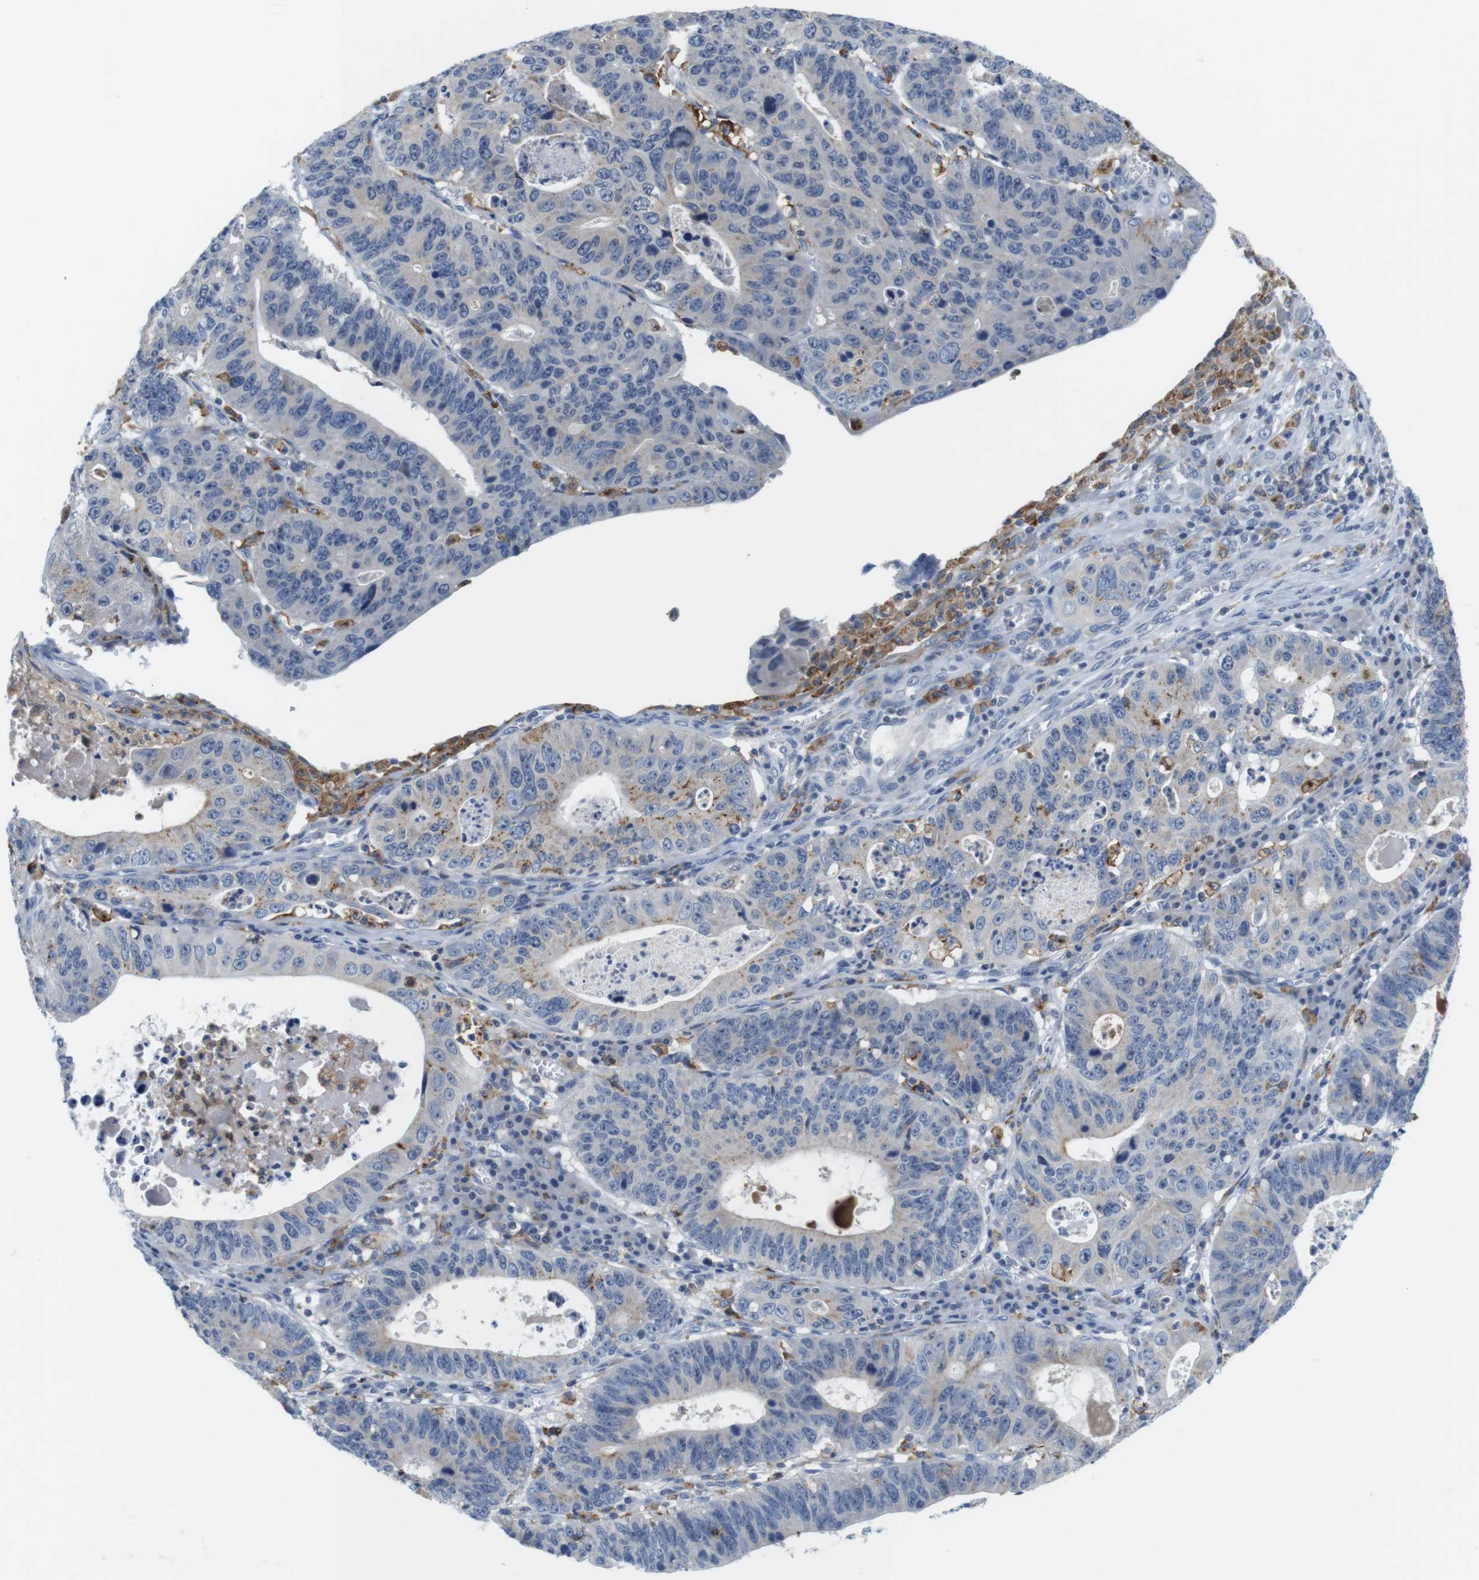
{"staining": {"intensity": "weak", "quantity": "25%-75%", "location": "cytoplasmic/membranous"}, "tissue": "stomach cancer", "cell_type": "Tumor cells", "image_type": "cancer", "snomed": [{"axis": "morphology", "description": "Adenocarcinoma, NOS"}, {"axis": "topography", "description": "Stomach"}], "caption": "There is low levels of weak cytoplasmic/membranous positivity in tumor cells of adenocarcinoma (stomach), as demonstrated by immunohistochemical staining (brown color).", "gene": "CNGA2", "patient": {"sex": "male", "age": 59}}